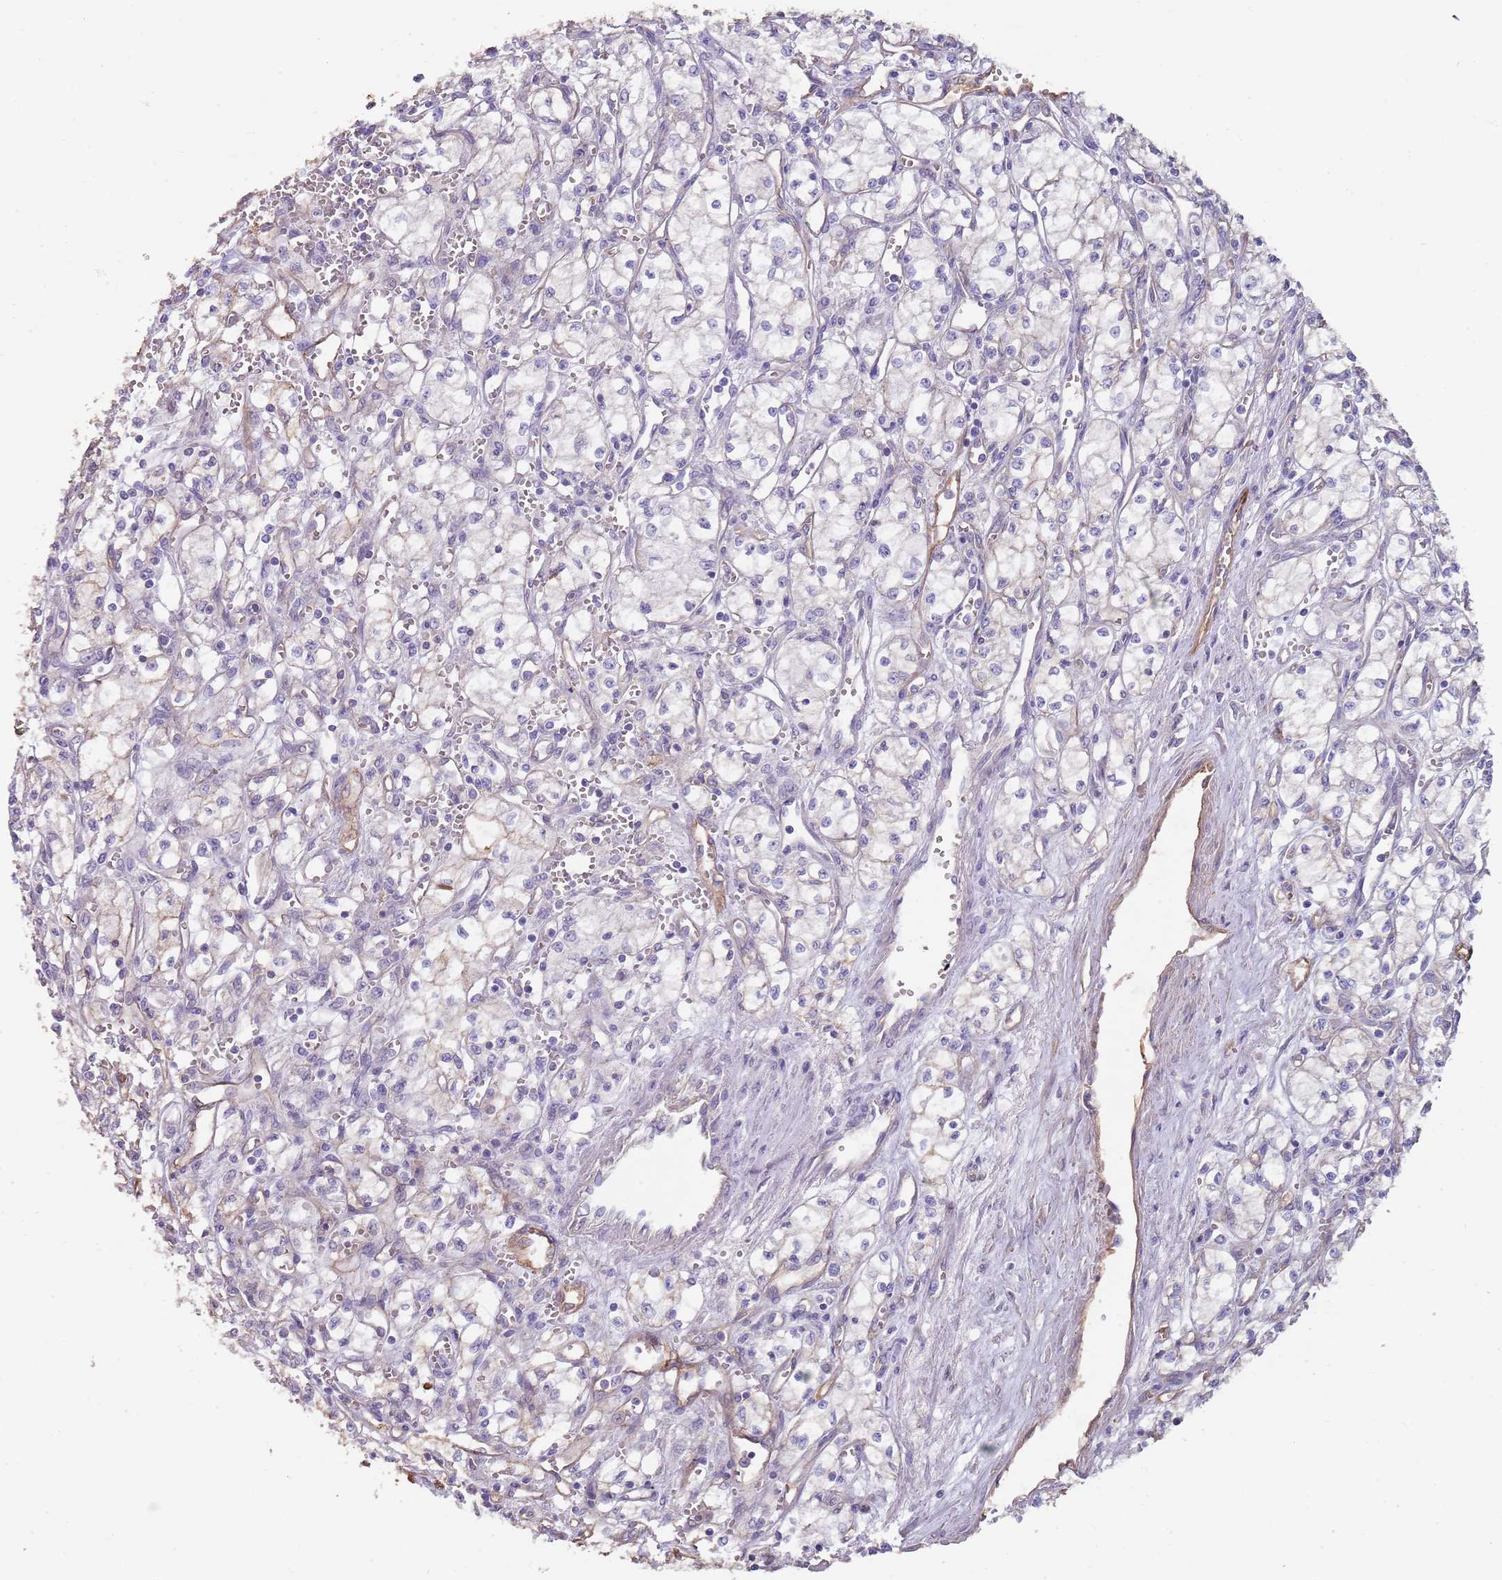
{"staining": {"intensity": "negative", "quantity": "none", "location": "none"}, "tissue": "renal cancer", "cell_type": "Tumor cells", "image_type": "cancer", "snomed": [{"axis": "morphology", "description": "Adenocarcinoma, NOS"}, {"axis": "topography", "description": "Kidney"}], "caption": "Renal cancer stained for a protein using immunohistochemistry (IHC) reveals no positivity tumor cells.", "gene": "NBPF3", "patient": {"sex": "male", "age": 59}}